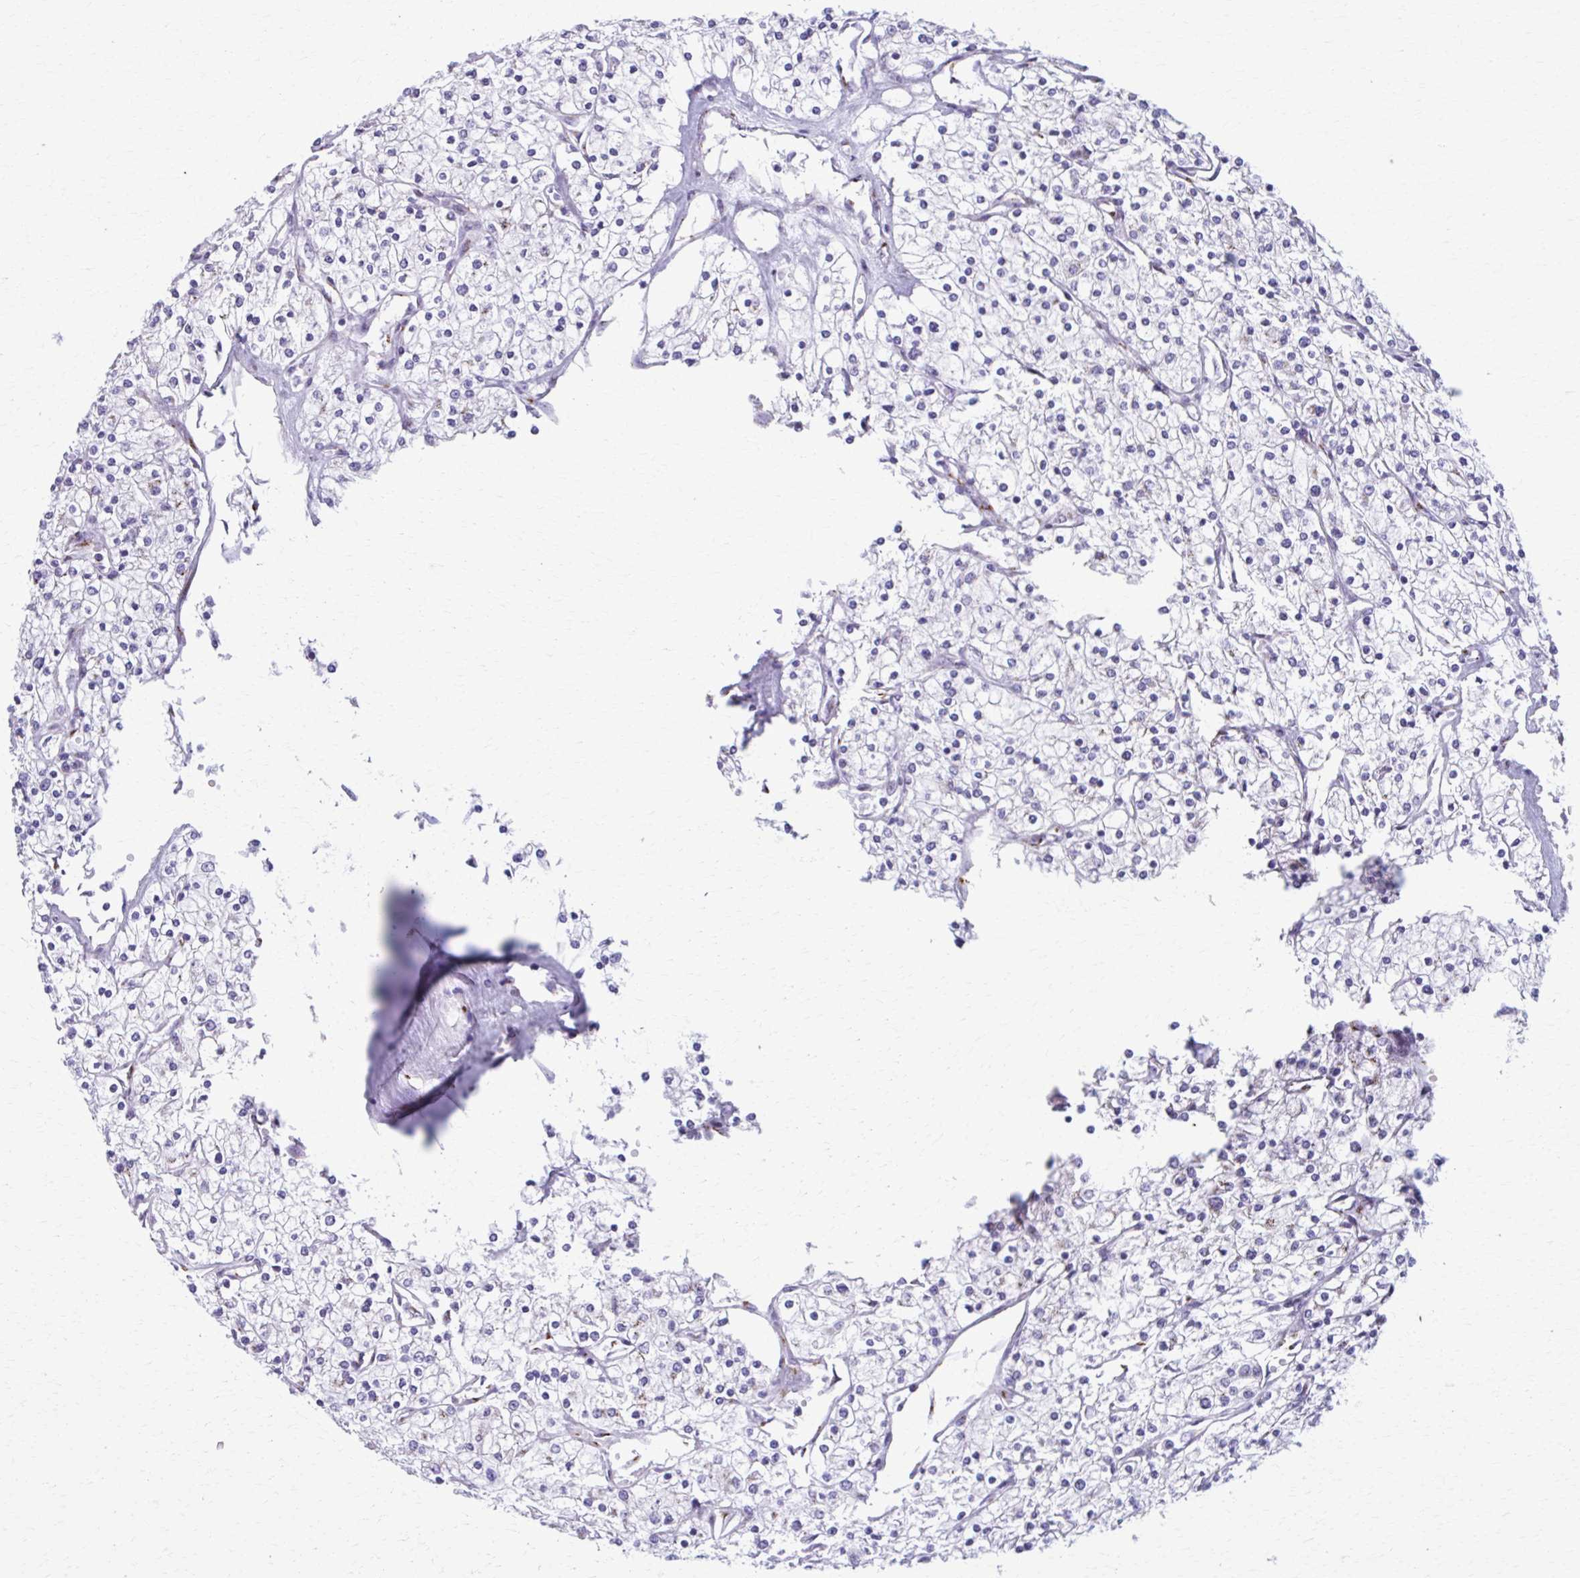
{"staining": {"intensity": "negative", "quantity": "none", "location": "none"}, "tissue": "renal cancer", "cell_type": "Tumor cells", "image_type": "cancer", "snomed": [{"axis": "morphology", "description": "Adenocarcinoma, NOS"}, {"axis": "topography", "description": "Kidney"}], "caption": "Immunohistochemistry of adenocarcinoma (renal) displays no positivity in tumor cells. Brightfield microscopy of immunohistochemistry (IHC) stained with DAB (3,3'-diaminobenzidine) (brown) and hematoxylin (blue), captured at high magnification.", "gene": "ZNF682", "patient": {"sex": "male", "age": 80}}